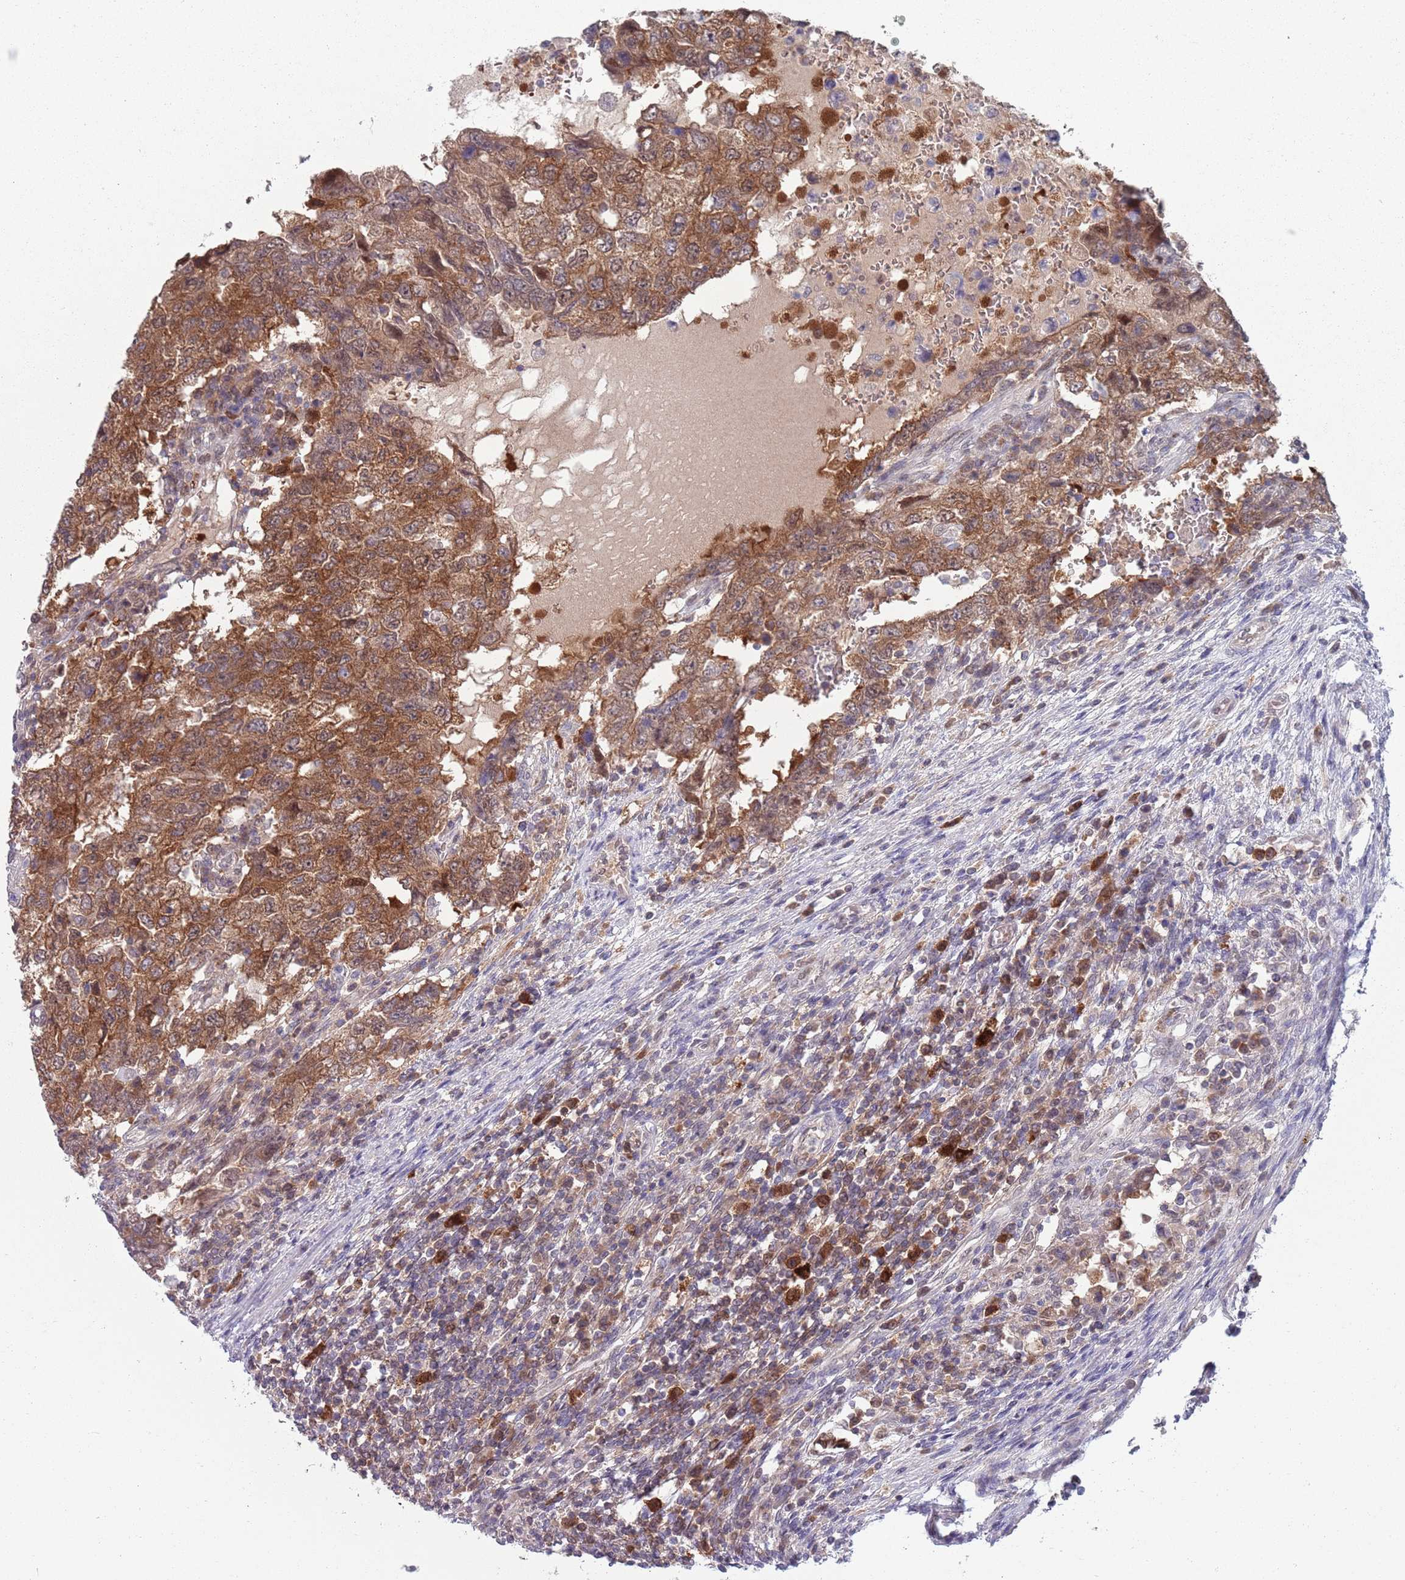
{"staining": {"intensity": "moderate", "quantity": ">75%", "location": "cytoplasmic/membranous"}, "tissue": "testis cancer", "cell_type": "Tumor cells", "image_type": "cancer", "snomed": [{"axis": "morphology", "description": "Carcinoma, Embryonal, NOS"}, {"axis": "topography", "description": "Testis"}], "caption": "Immunohistochemistry (DAB) staining of human testis embryonal carcinoma shows moderate cytoplasmic/membranous protein positivity in approximately >75% of tumor cells.", "gene": "CLNS1A", "patient": {"sex": "male", "age": 26}}